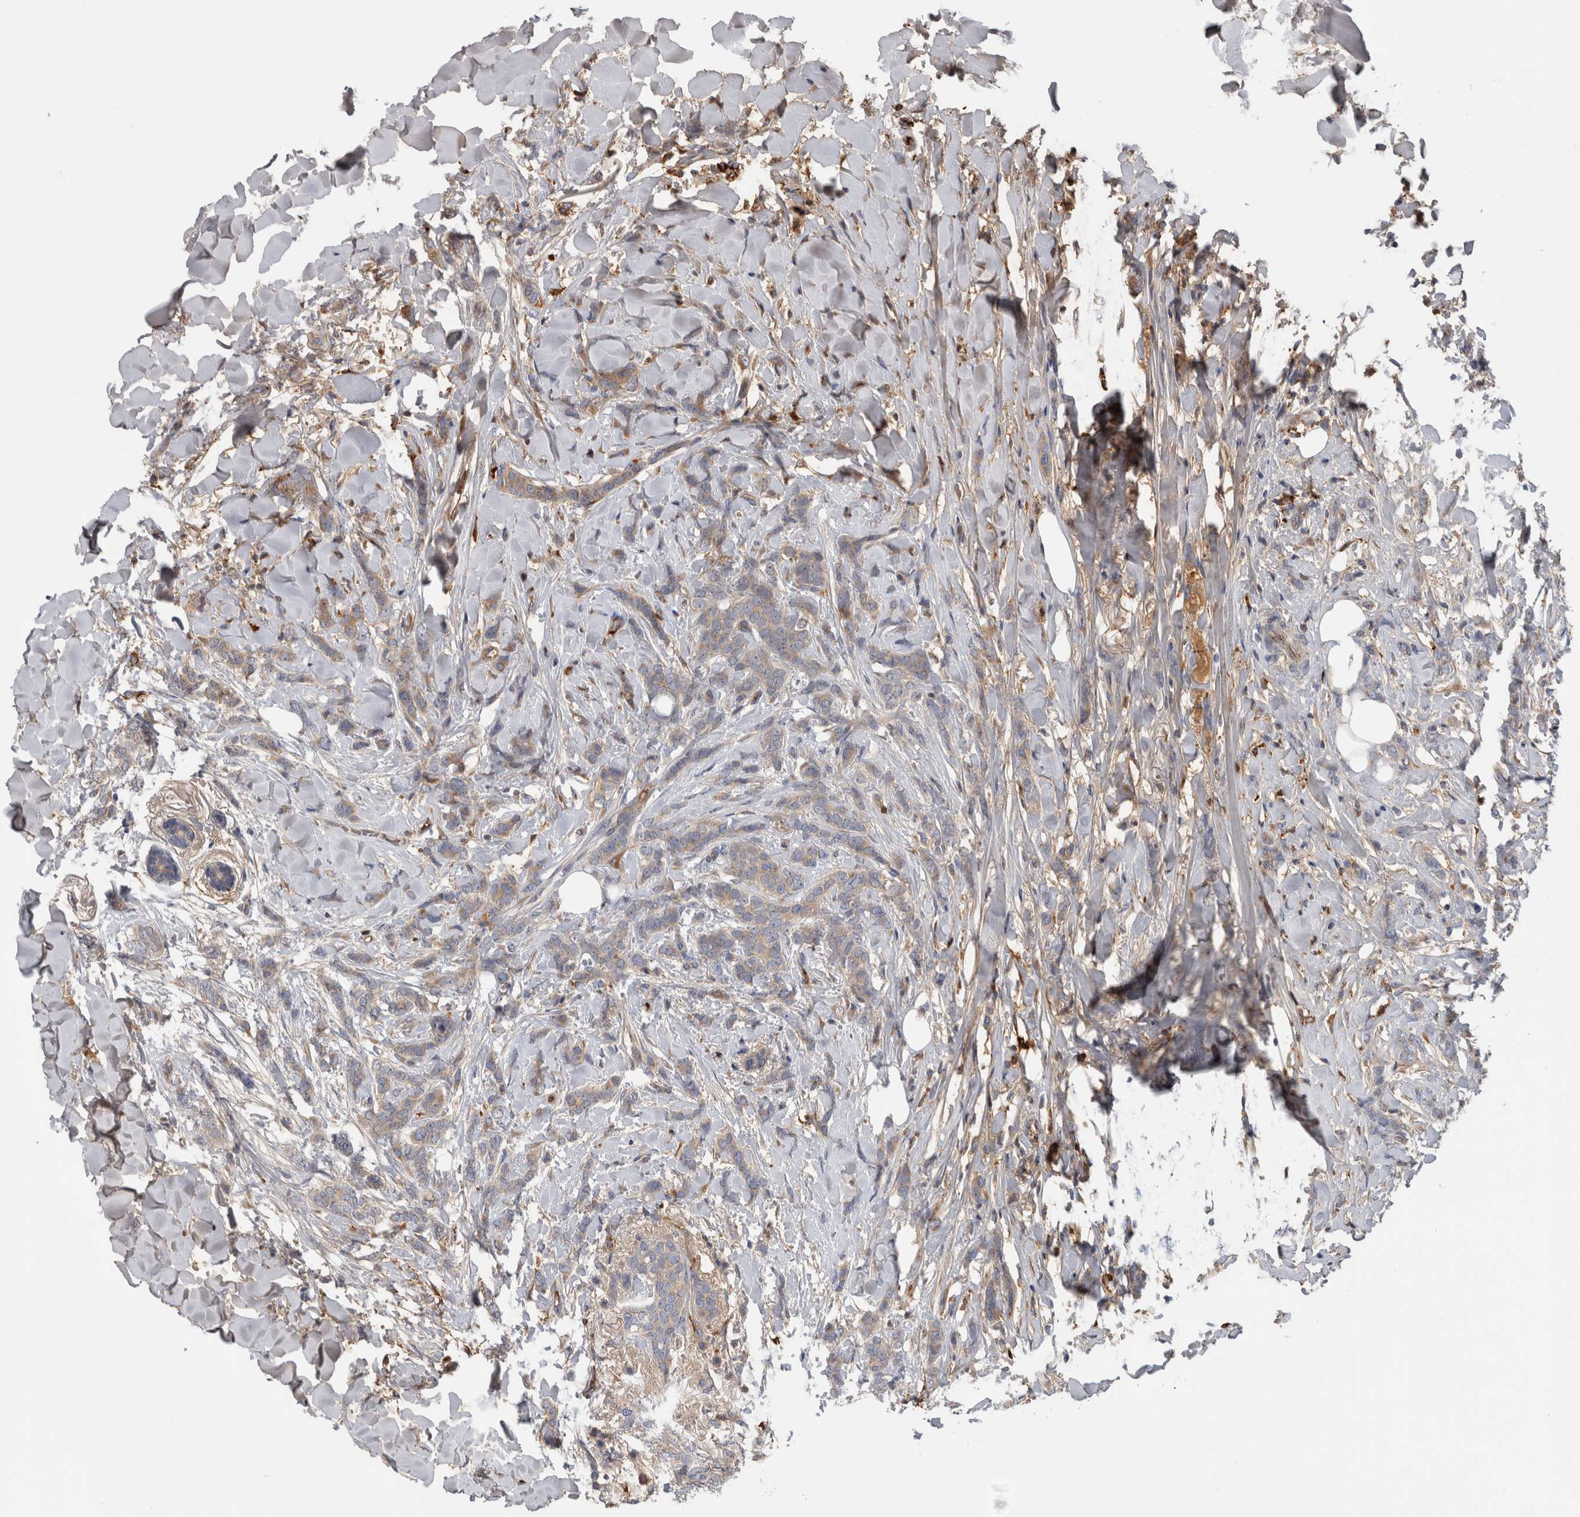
{"staining": {"intensity": "moderate", "quantity": "<25%", "location": "cytoplasmic/membranous"}, "tissue": "breast cancer", "cell_type": "Tumor cells", "image_type": "cancer", "snomed": [{"axis": "morphology", "description": "Lobular carcinoma"}, {"axis": "topography", "description": "Skin"}, {"axis": "topography", "description": "Breast"}], "caption": "Immunohistochemistry (IHC) micrograph of neoplastic tissue: human breast cancer (lobular carcinoma) stained using immunohistochemistry (IHC) exhibits low levels of moderate protein expression localized specifically in the cytoplasmic/membranous of tumor cells, appearing as a cytoplasmic/membranous brown color.", "gene": "TBCE", "patient": {"sex": "female", "age": 46}}